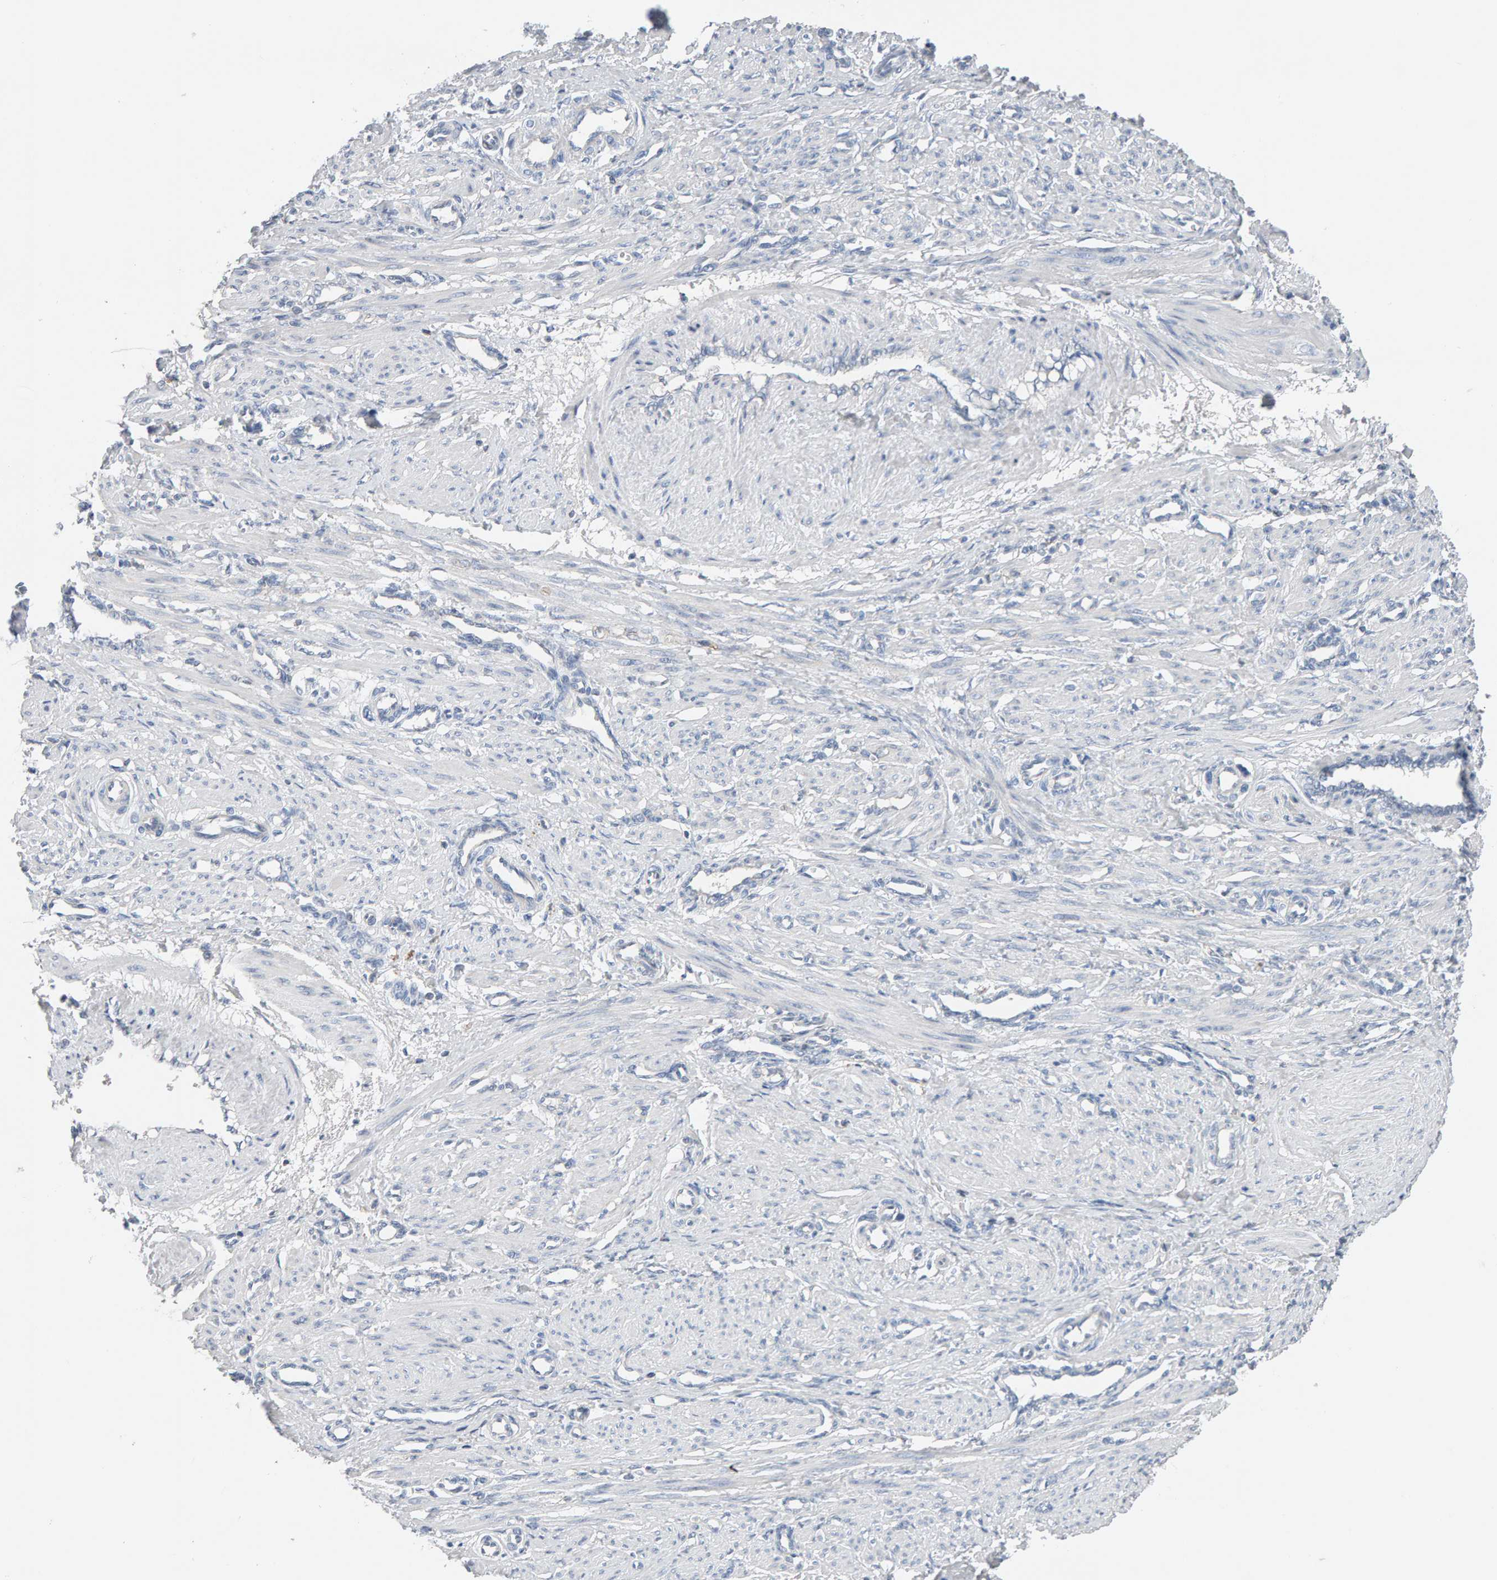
{"staining": {"intensity": "negative", "quantity": "none", "location": "none"}, "tissue": "smooth muscle", "cell_type": "Smooth muscle cells", "image_type": "normal", "snomed": [{"axis": "morphology", "description": "Normal tissue, NOS"}, {"axis": "topography", "description": "Endometrium"}], "caption": "This is an immunohistochemistry (IHC) histopathology image of unremarkable human smooth muscle. There is no staining in smooth muscle cells.", "gene": "FYN", "patient": {"sex": "female", "age": 33}}